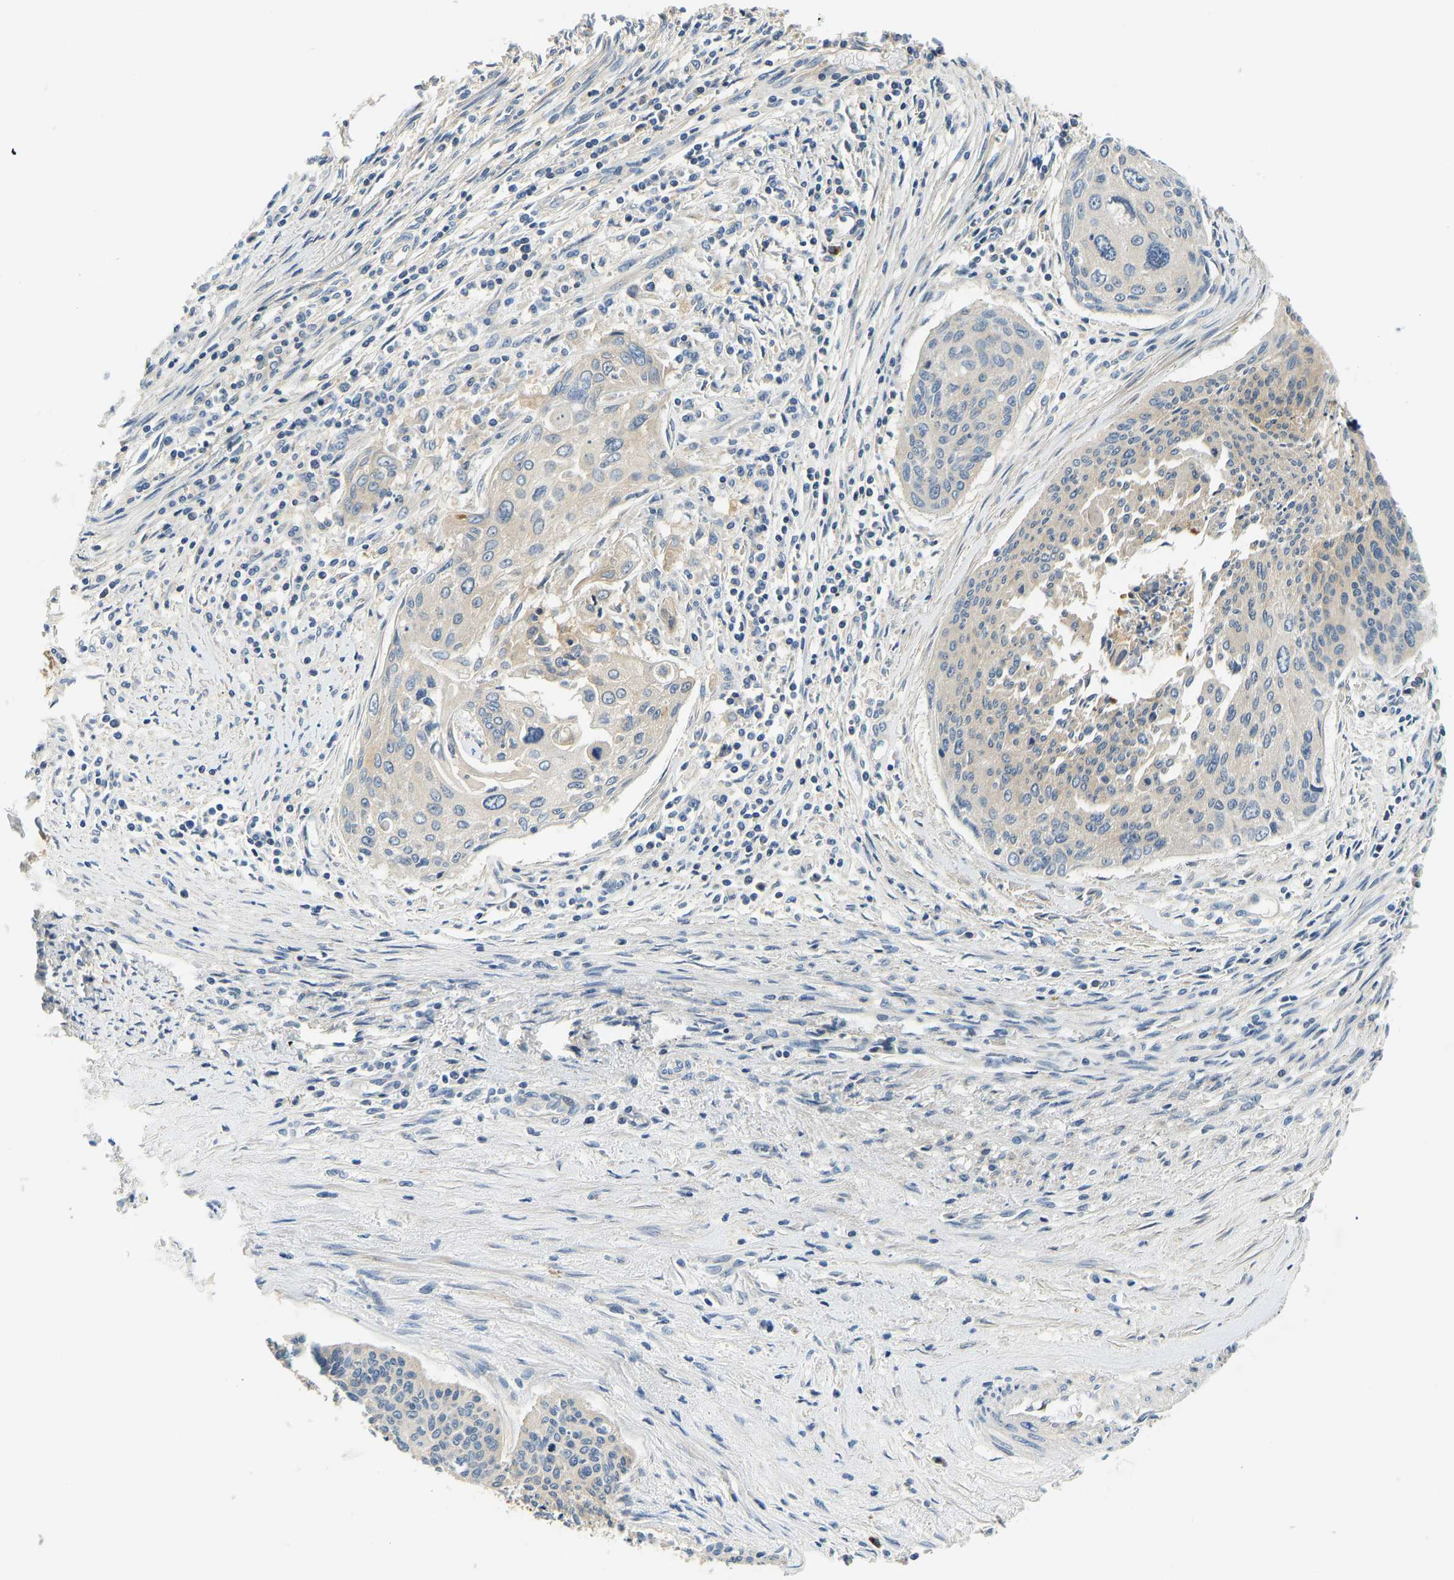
{"staining": {"intensity": "negative", "quantity": "none", "location": "none"}, "tissue": "cervical cancer", "cell_type": "Tumor cells", "image_type": "cancer", "snomed": [{"axis": "morphology", "description": "Squamous cell carcinoma, NOS"}, {"axis": "topography", "description": "Cervix"}], "caption": "Cervical cancer was stained to show a protein in brown. There is no significant expression in tumor cells.", "gene": "RESF1", "patient": {"sex": "female", "age": 55}}